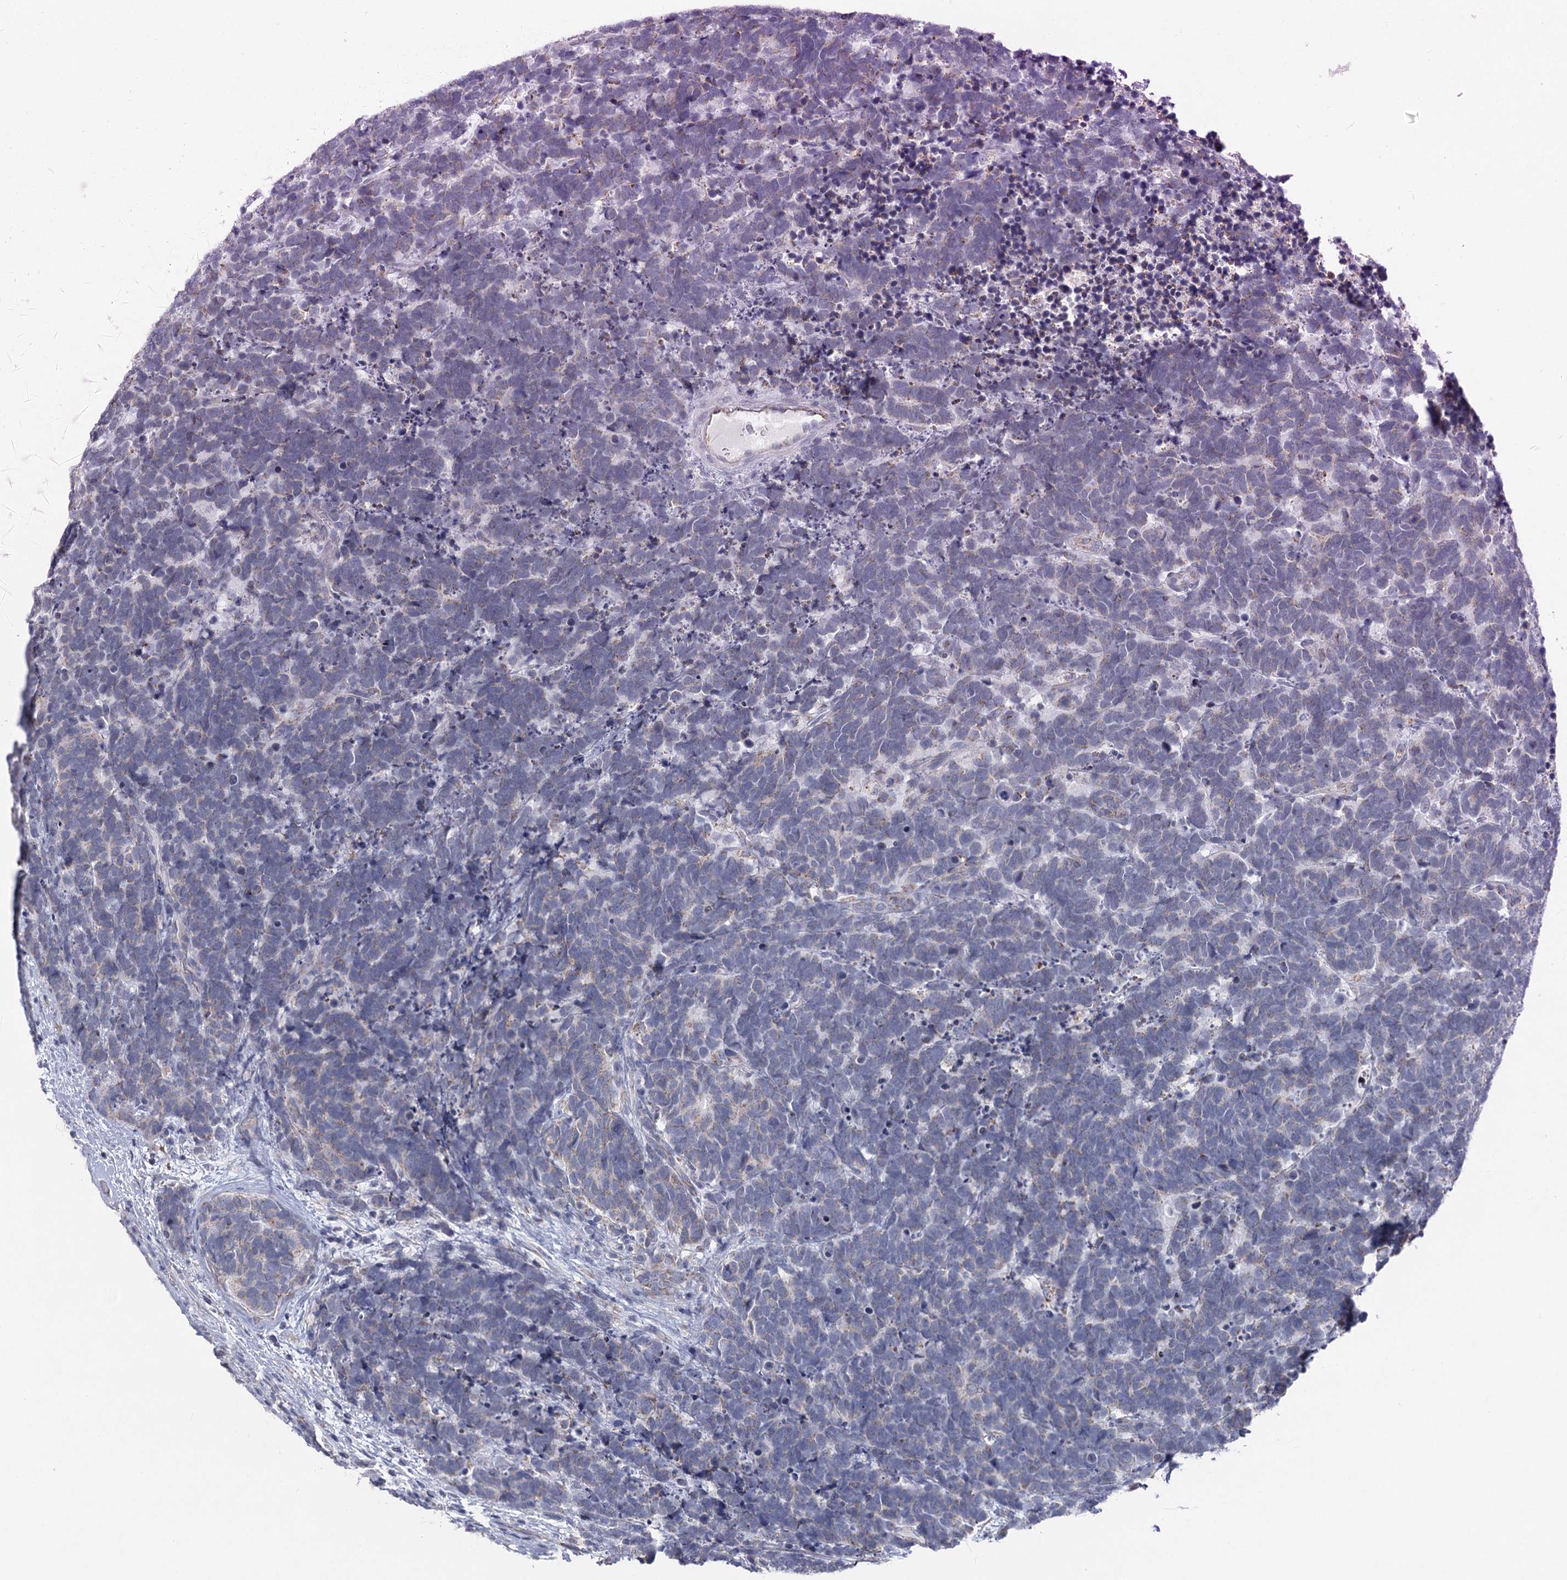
{"staining": {"intensity": "negative", "quantity": "none", "location": "none"}, "tissue": "carcinoid", "cell_type": "Tumor cells", "image_type": "cancer", "snomed": [{"axis": "morphology", "description": "Carcinoma, NOS"}, {"axis": "morphology", "description": "Carcinoid, malignant, NOS"}, {"axis": "topography", "description": "Urinary bladder"}], "caption": "Protein analysis of carcinoid (malignant) displays no significant expression in tumor cells.", "gene": "NDUFC2", "patient": {"sex": "male", "age": 57}}